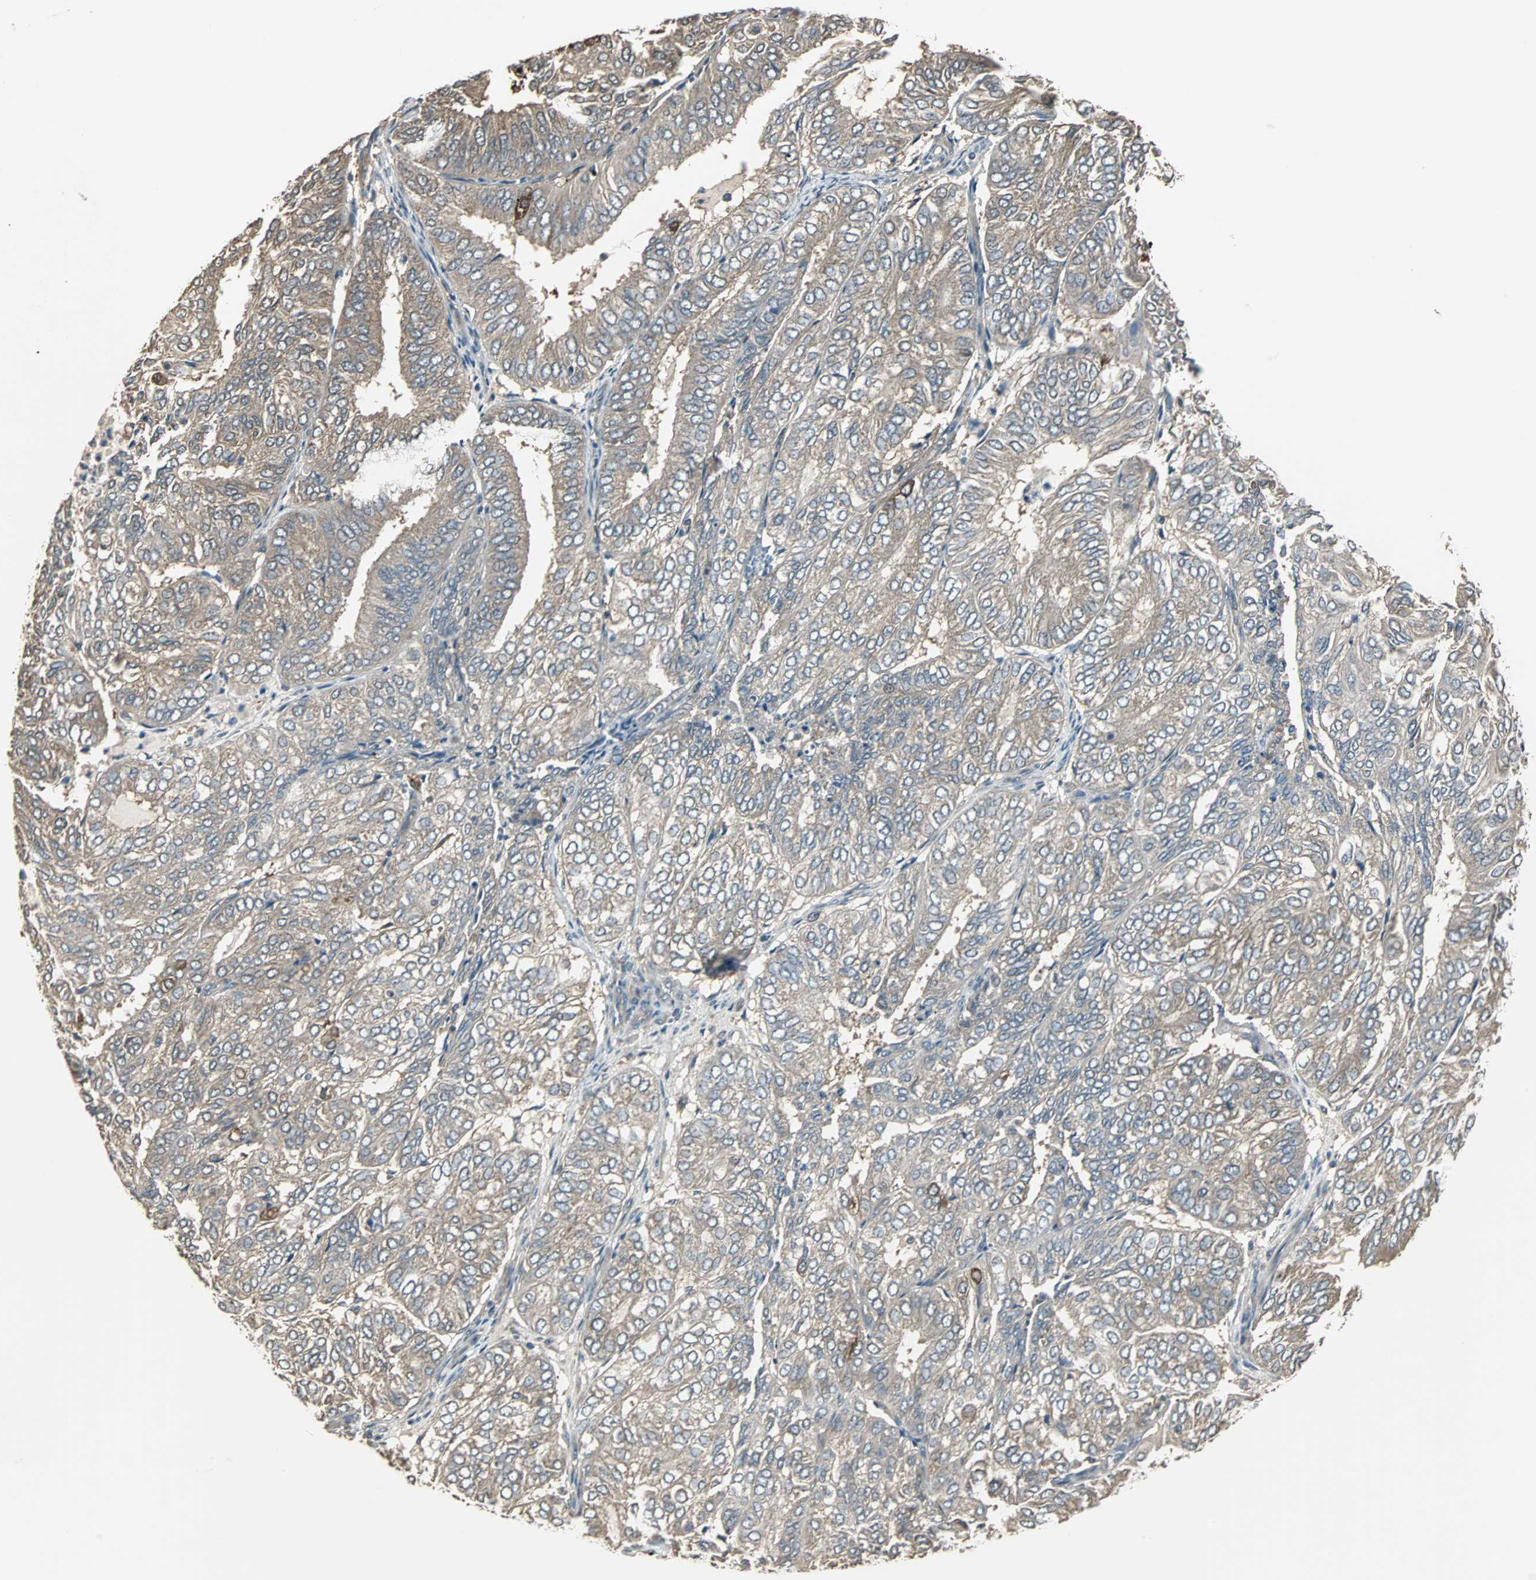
{"staining": {"intensity": "weak", "quantity": ">75%", "location": "cytoplasmic/membranous"}, "tissue": "endometrial cancer", "cell_type": "Tumor cells", "image_type": "cancer", "snomed": [{"axis": "morphology", "description": "Adenocarcinoma, NOS"}, {"axis": "topography", "description": "Uterus"}], "caption": "A high-resolution micrograph shows immunohistochemistry staining of adenocarcinoma (endometrial), which shows weak cytoplasmic/membranous staining in about >75% of tumor cells. The staining was performed using DAB to visualize the protein expression in brown, while the nuclei were stained in blue with hematoxylin (Magnification: 20x).", "gene": "ABHD2", "patient": {"sex": "female", "age": 60}}